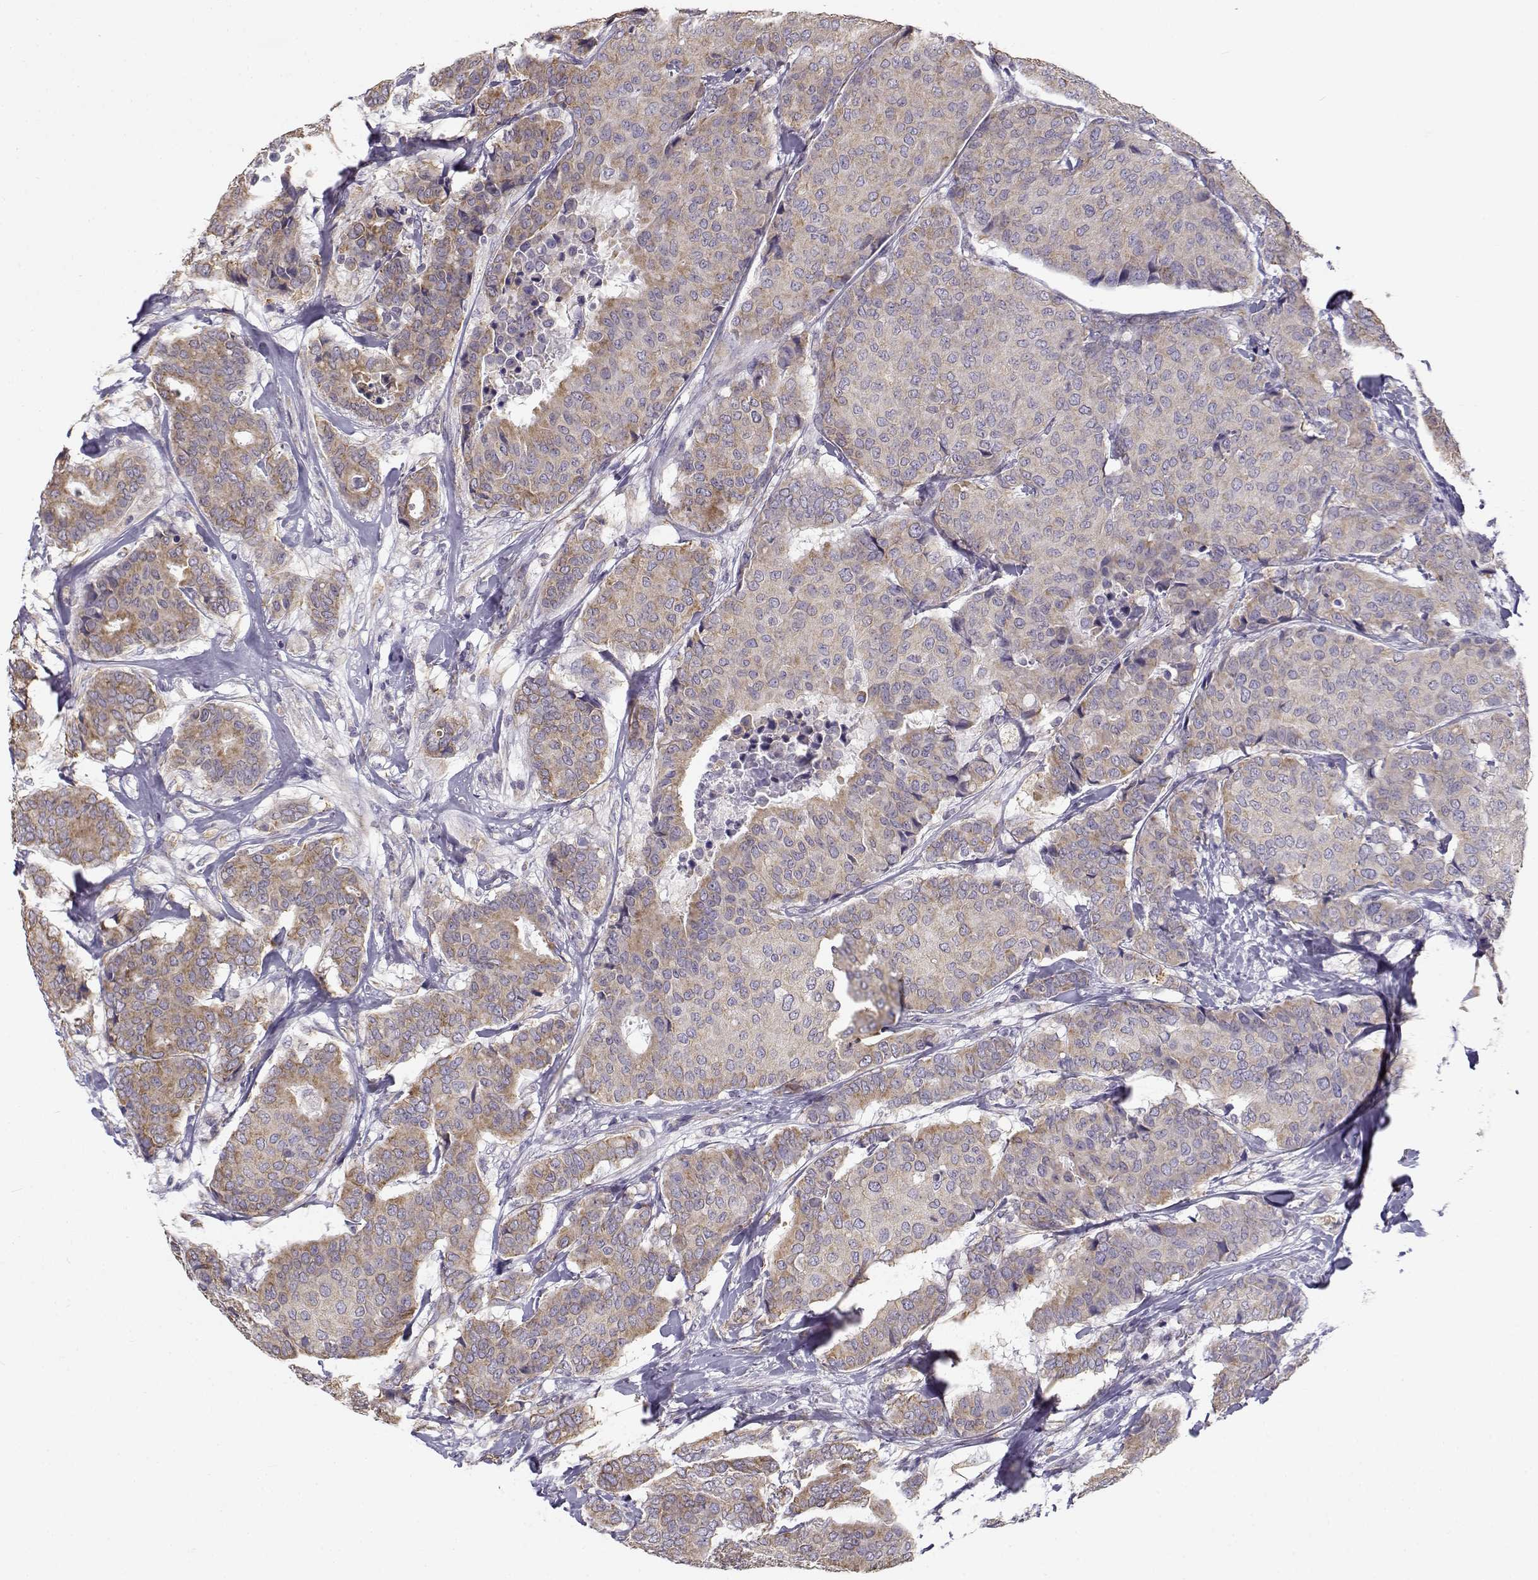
{"staining": {"intensity": "weak", "quantity": ">75%", "location": "cytoplasmic/membranous"}, "tissue": "breast cancer", "cell_type": "Tumor cells", "image_type": "cancer", "snomed": [{"axis": "morphology", "description": "Duct carcinoma"}, {"axis": "topography", "description": "Breast"}], "caption": "High-magnification brightfield microscopy of infiltrating ductal carcinoma (breast) stained with DAB (3,3'-diaminobenzidine) (brown) and counterstained with hematoxylin (blue). tumor cells exhibit weak cytoplasmic/membranous expression is present in about>75% of cells.", "gene": "BEND6", "patient": {"sex": "female", "age": 75}}